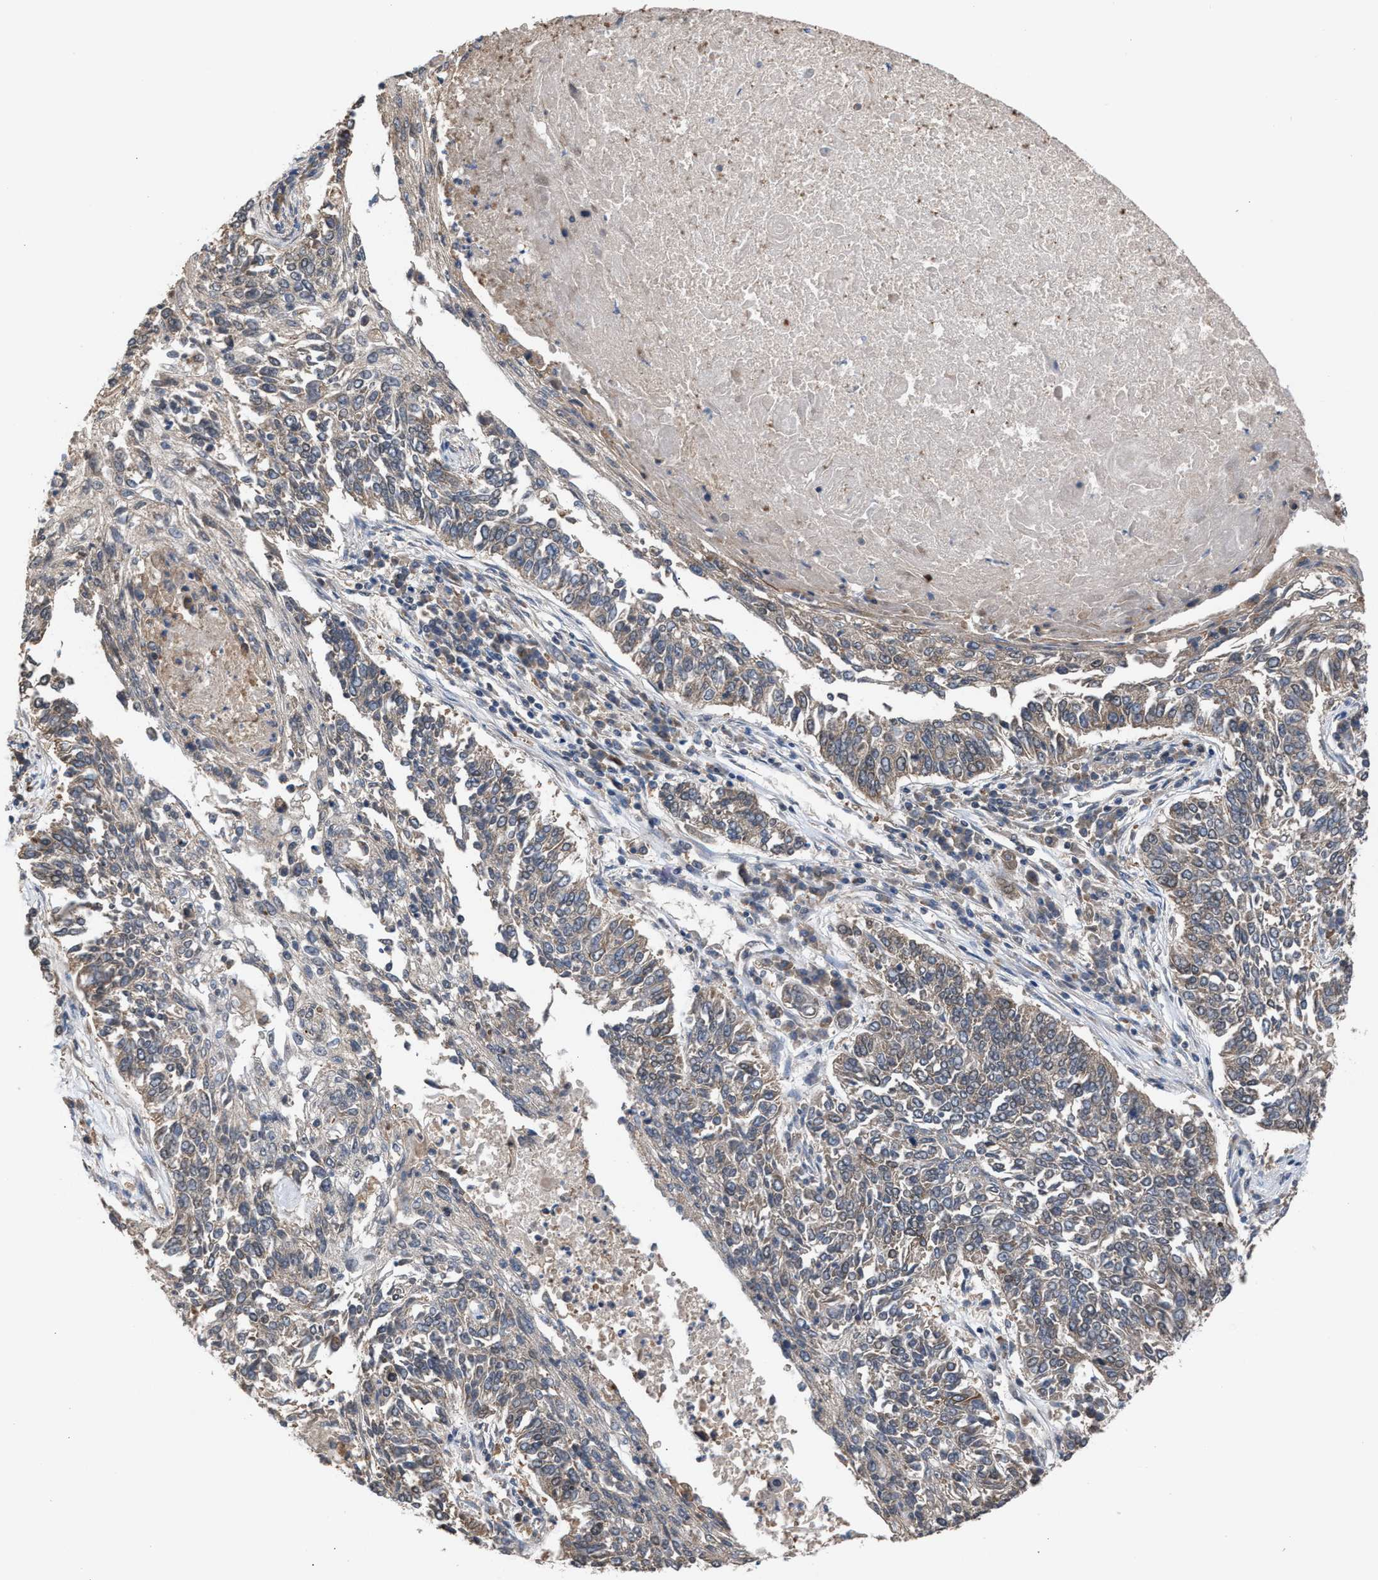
{"staining": {"intensity": "weak", "quantity": ">75%", "location": "cytoplasmic/membranous"}, "tissue": "lung cancer", "cell_type": "Tumor cells", "image_type": "cancer", "snomed": [{"axis": "morphology", "description": "Normal tissue, NOS"}, {"axis": "morphology", "description": "Squamous cell carcinoma, NOS"}, {"axis": "topography", "description": "Cartilage tissue"}, {"axis": "topography", "description": "Bronchus"}, {"axis": "topography", "description": "Lung"}], "caption": "IHC (DAB (3,3'-diaminobenzidine)) staining of lung cancer reveals weak cytoplasmic/membranous protein staining in about >75% of tumor cells.", "gene": "C9orf78", "patient": {"sex": "female", "age": 49}}